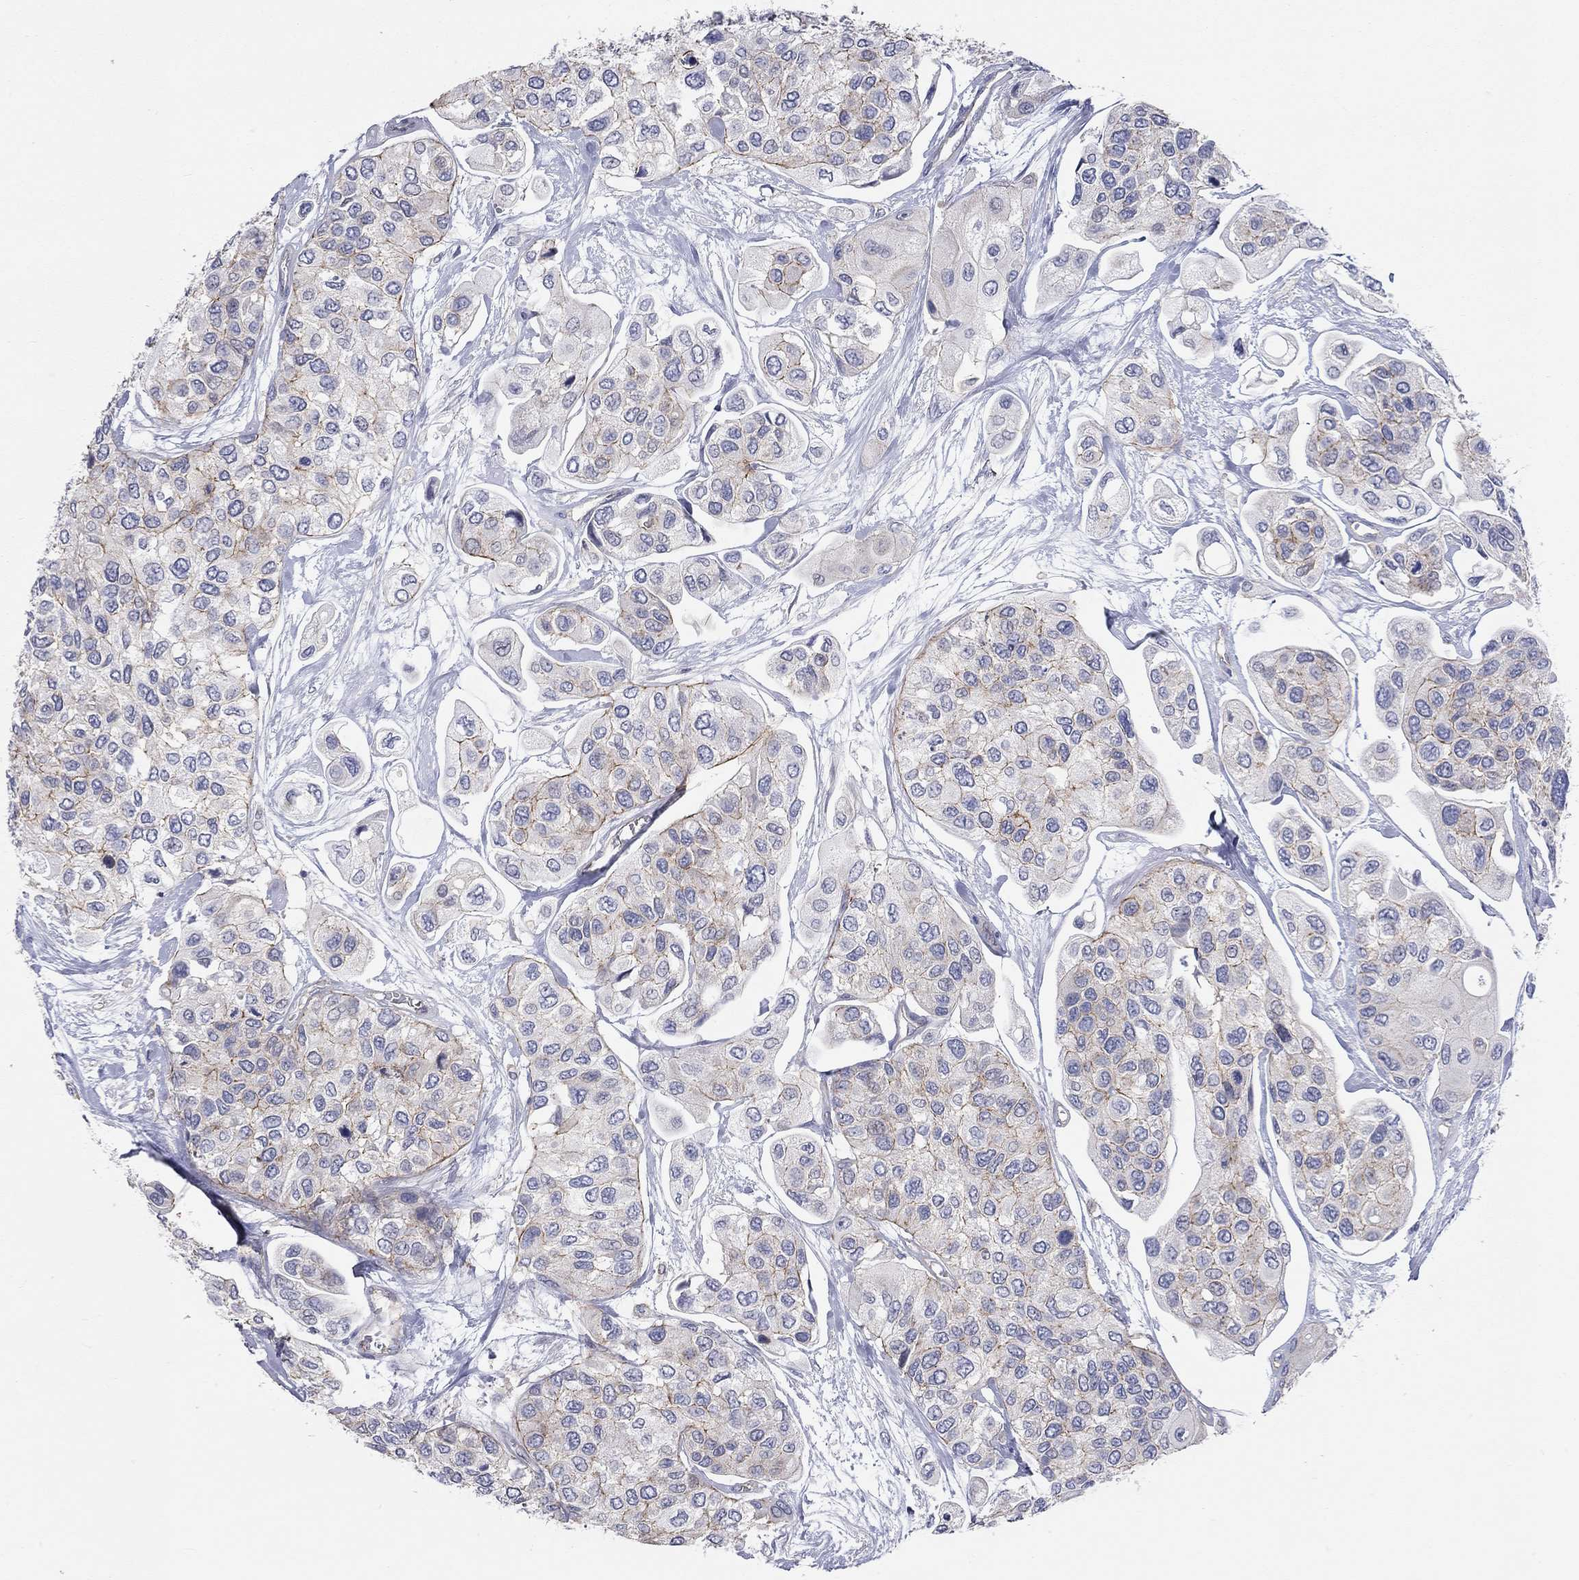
{"staining": {"intensity": "strong", "quantity": "<25%", "location": "cytoplasmic/membranous"}, "tissue": "urothelial cancer", "cell_type": "Tumor cells", "image_type": "cancer", "snomed": [{"axis": "morphology", "description": "Urothelial carcinoma, High grade"}, {"axis": "topography", "description": "Urinary bladder"}], "caption": "Protein analysis of urothelial cancer tissue exhibits strong cytoplasmic/membranous positivity in approximately <25% of tumor cells.", "gene": "PCDHGA10", "patient": {"sex": "male", "age": 77}}